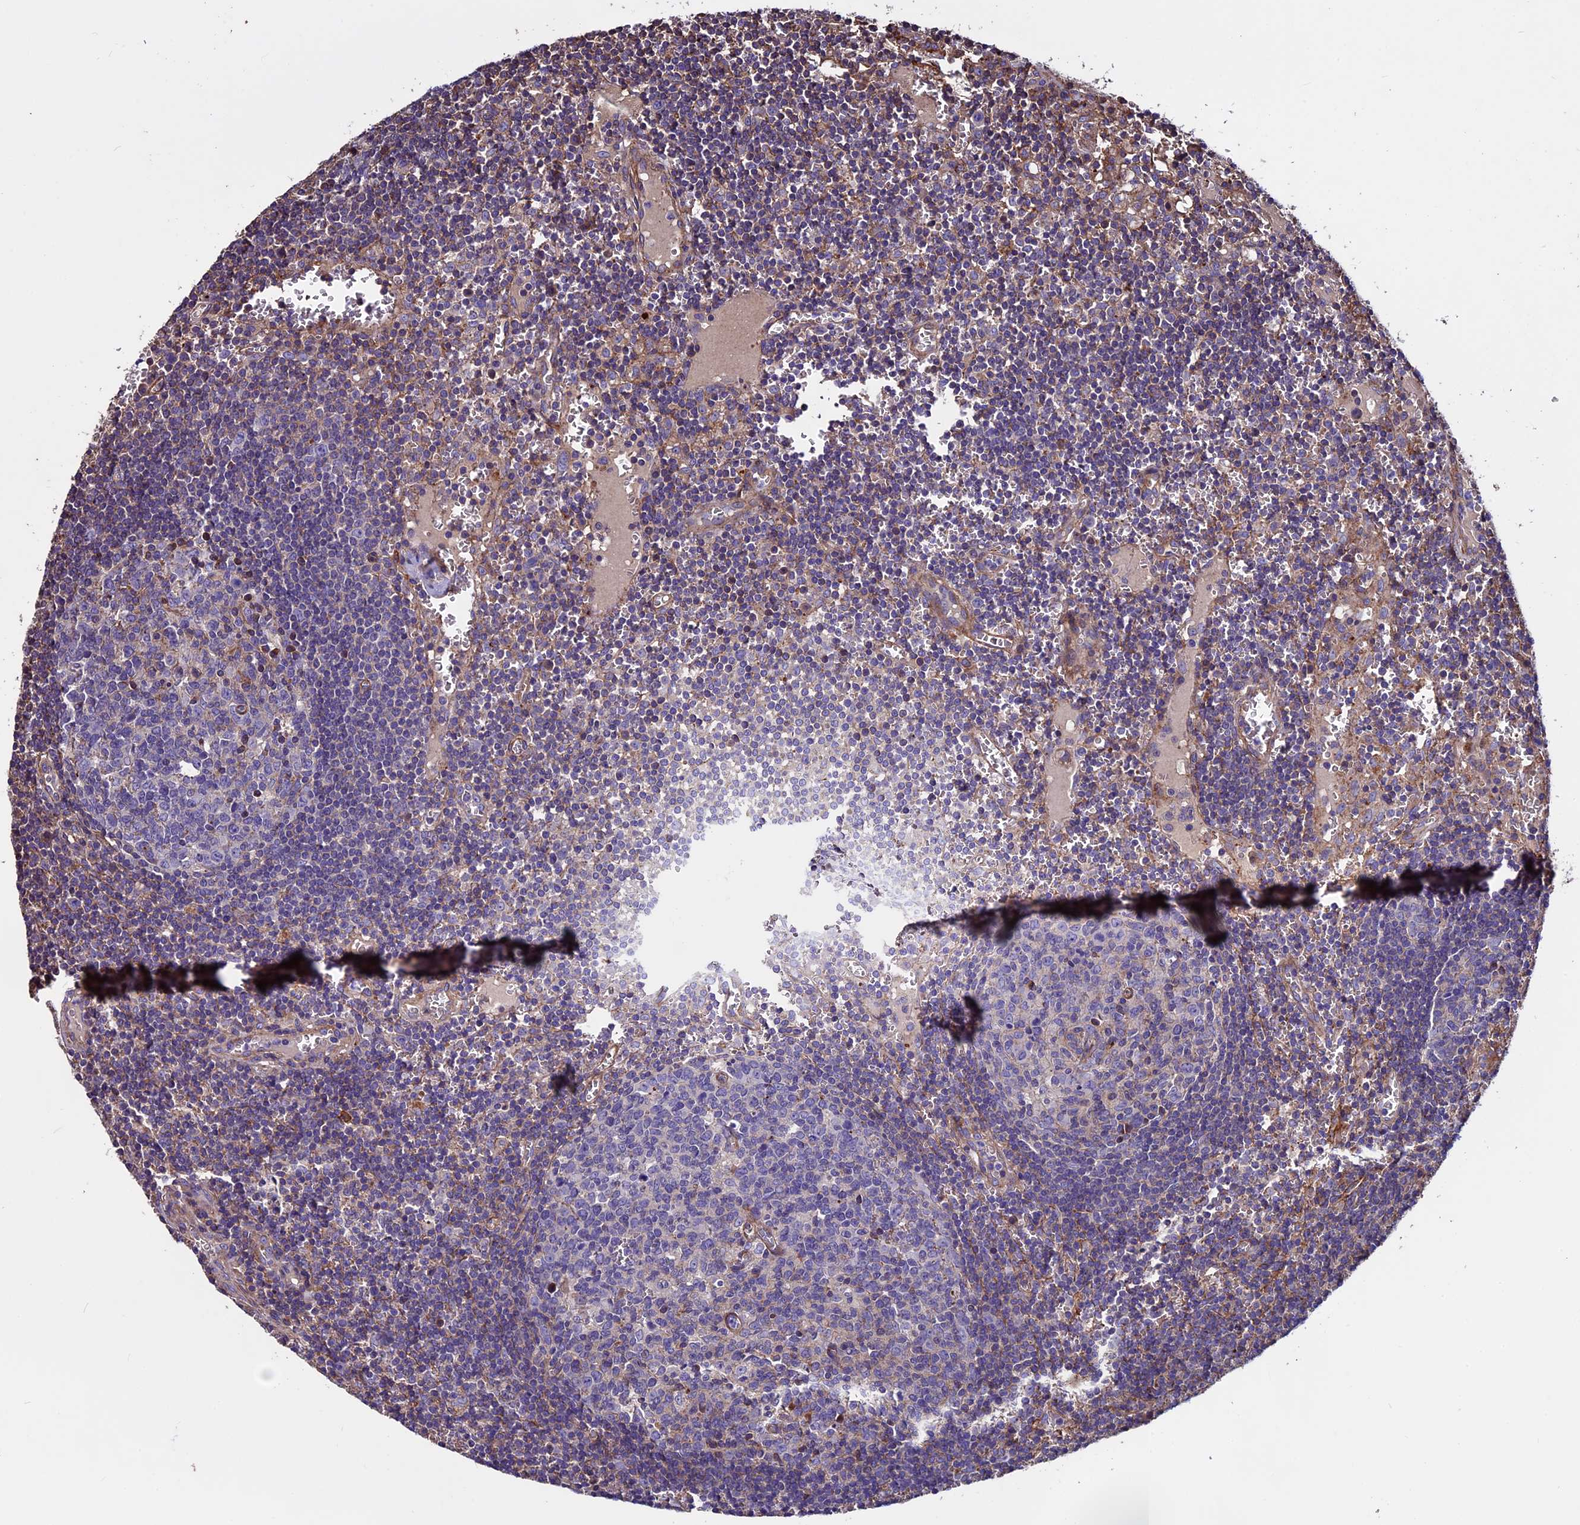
{"staining": {"intensity": "negative", "quantity": "none", "location": "none"}, "tissue": "lymph node", "cell_type": "Germinal center cells", "image_type": "normal", "snomed": [{"axis": "morphology", "description": "Normal tissue, NOS"}, {"axis": "topography", "description": "Lymph node"}], "caption": "Immunohistochemical staining of normal human lymph node reveals no significant positivity in germinal center cells.", "gene": "EVA1B", "patient": {"sex": "female", "age": 73}}